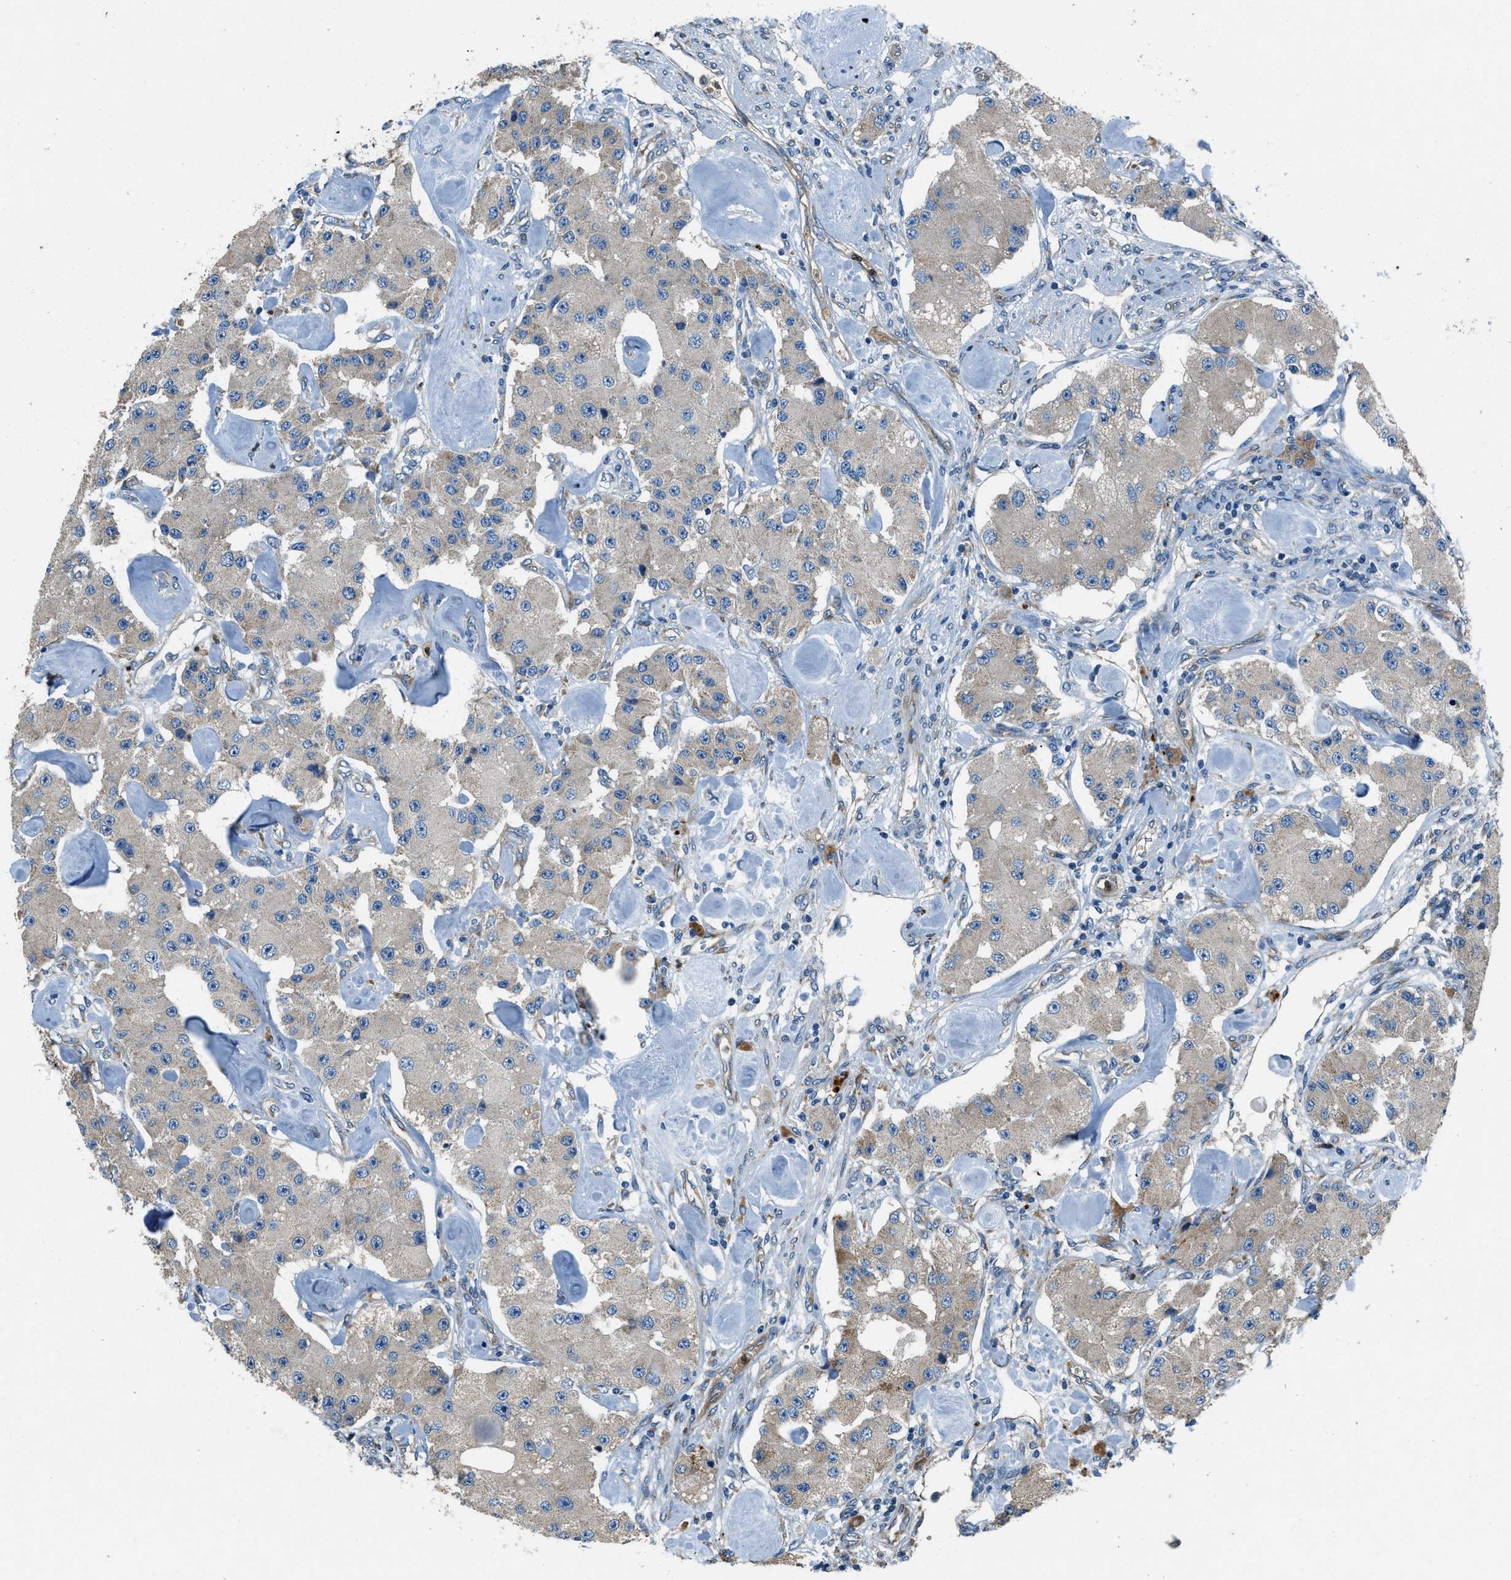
{"staining": {"intensity": "weak", "quantity": ">75%", "location": "cytoplasmic/membranous"}, "tissue": "carcinoid", "cell_type": "Tumor cells", "image_type": "cancer", "snomed": [{"axis": "morphology", "description": "Carcinoid, malignant, NOS"}, {"axis": "topography", "description": "Pancreas"}], "caption": "Immunohistochemistry (IHC) image of human malignant carcinoid stained for a protein (brown), which displays low levels of weak cytoplasmic/membranous expression in about >75% of tumor cells.", "gene": "GIMAP8", "patient": {"sex": "male", "age": 41}}